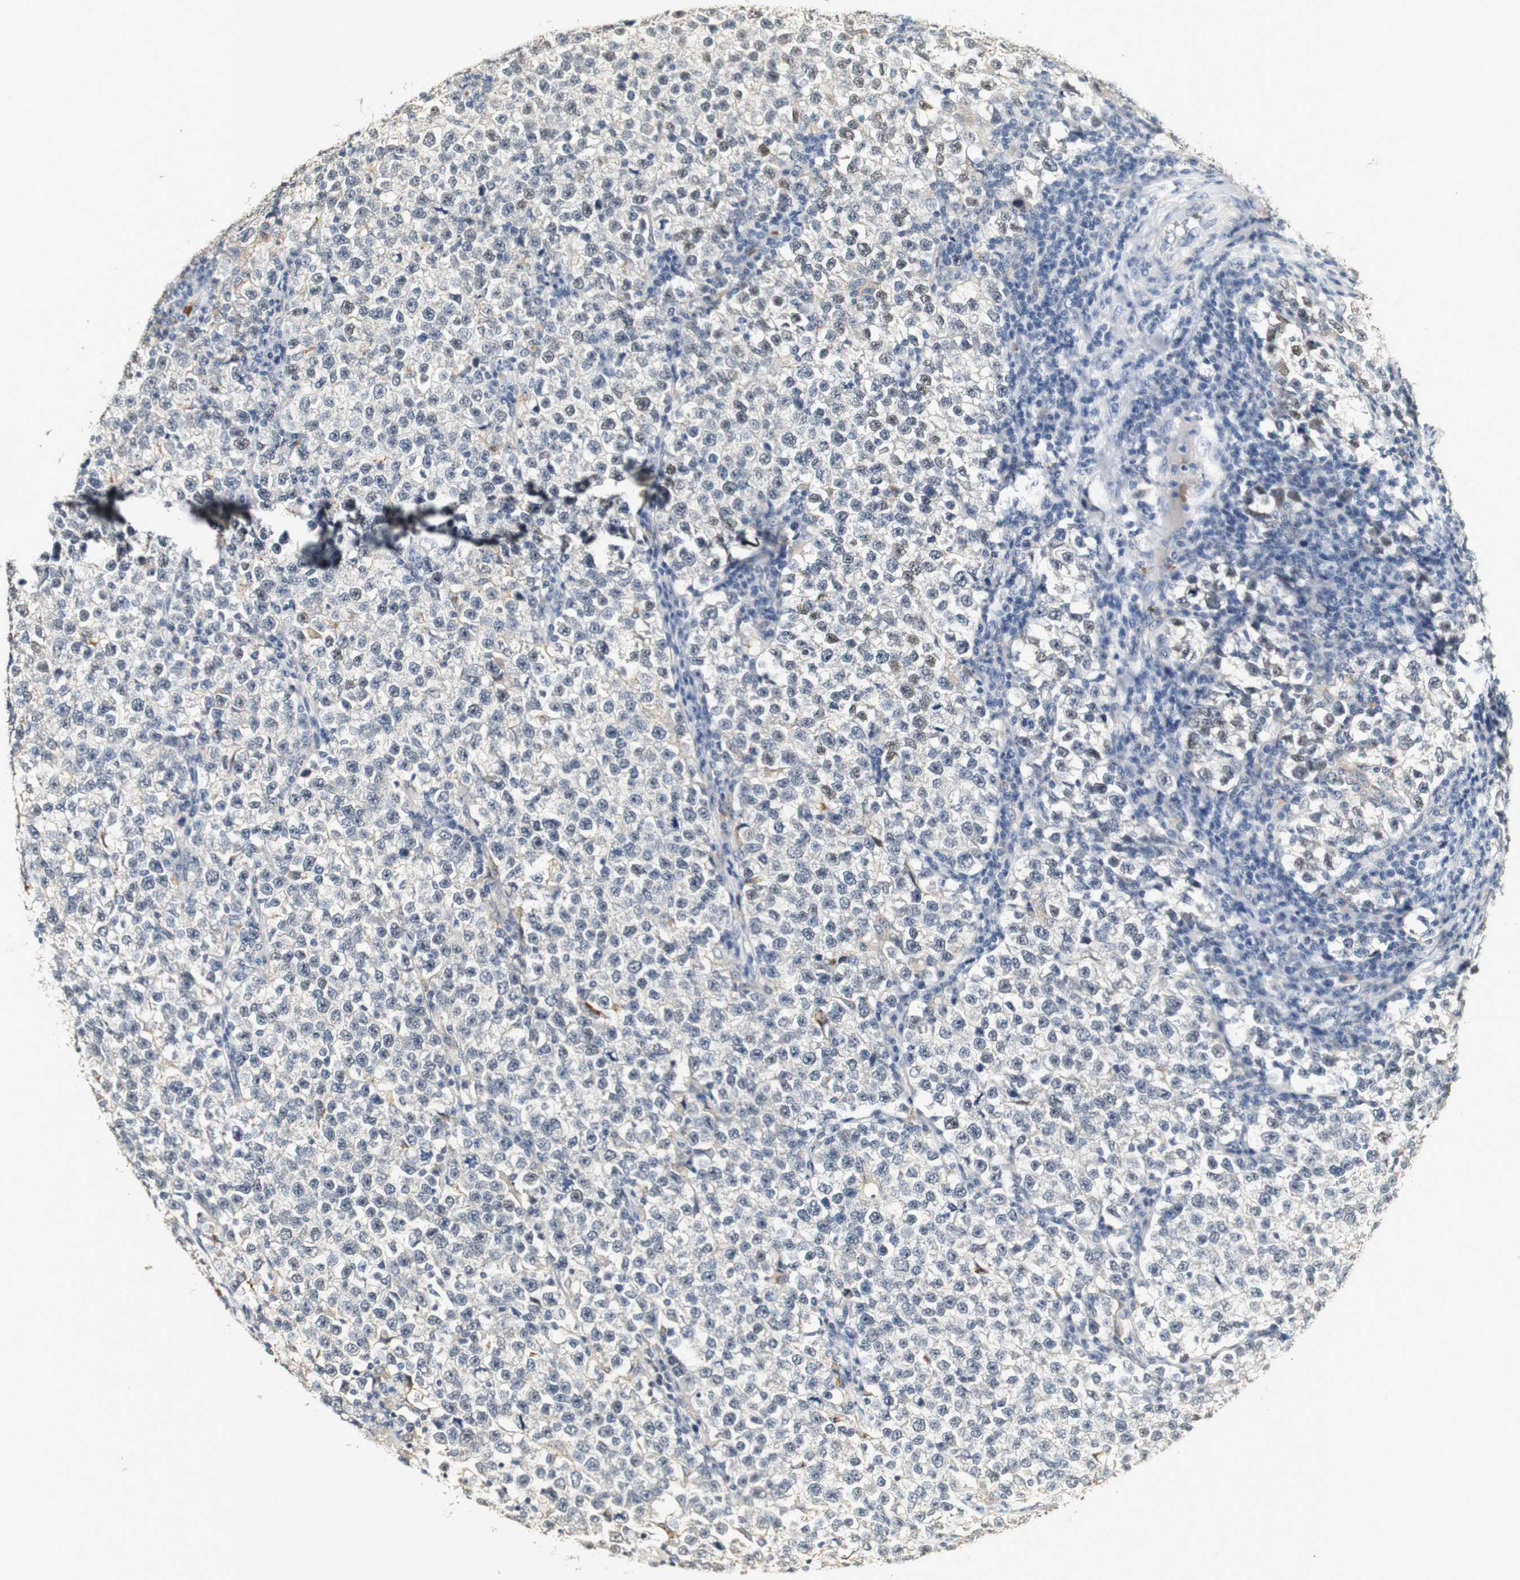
{"staining": {"intensity": "moderate", "quantity": "<25%", "location": "nuclear"}, "tissue": "testis cancer", "cell_type": "Tumor cells", "image_type": "cancer", "snomed": [{"axis": "morphology", "description": "Normal tissue, NOS"}, {"axis": "morphology", "description": "Seminoma, NOS"}, {"axis": "topography", "description": "Testis"}], "caption": "IHC of human testis cancer (seminoma) displays low levels of moderate nuclear expression in about <25% of tumor cells.", "gene": "SYT7", "patient": {"sex": "male", "age": 43}}